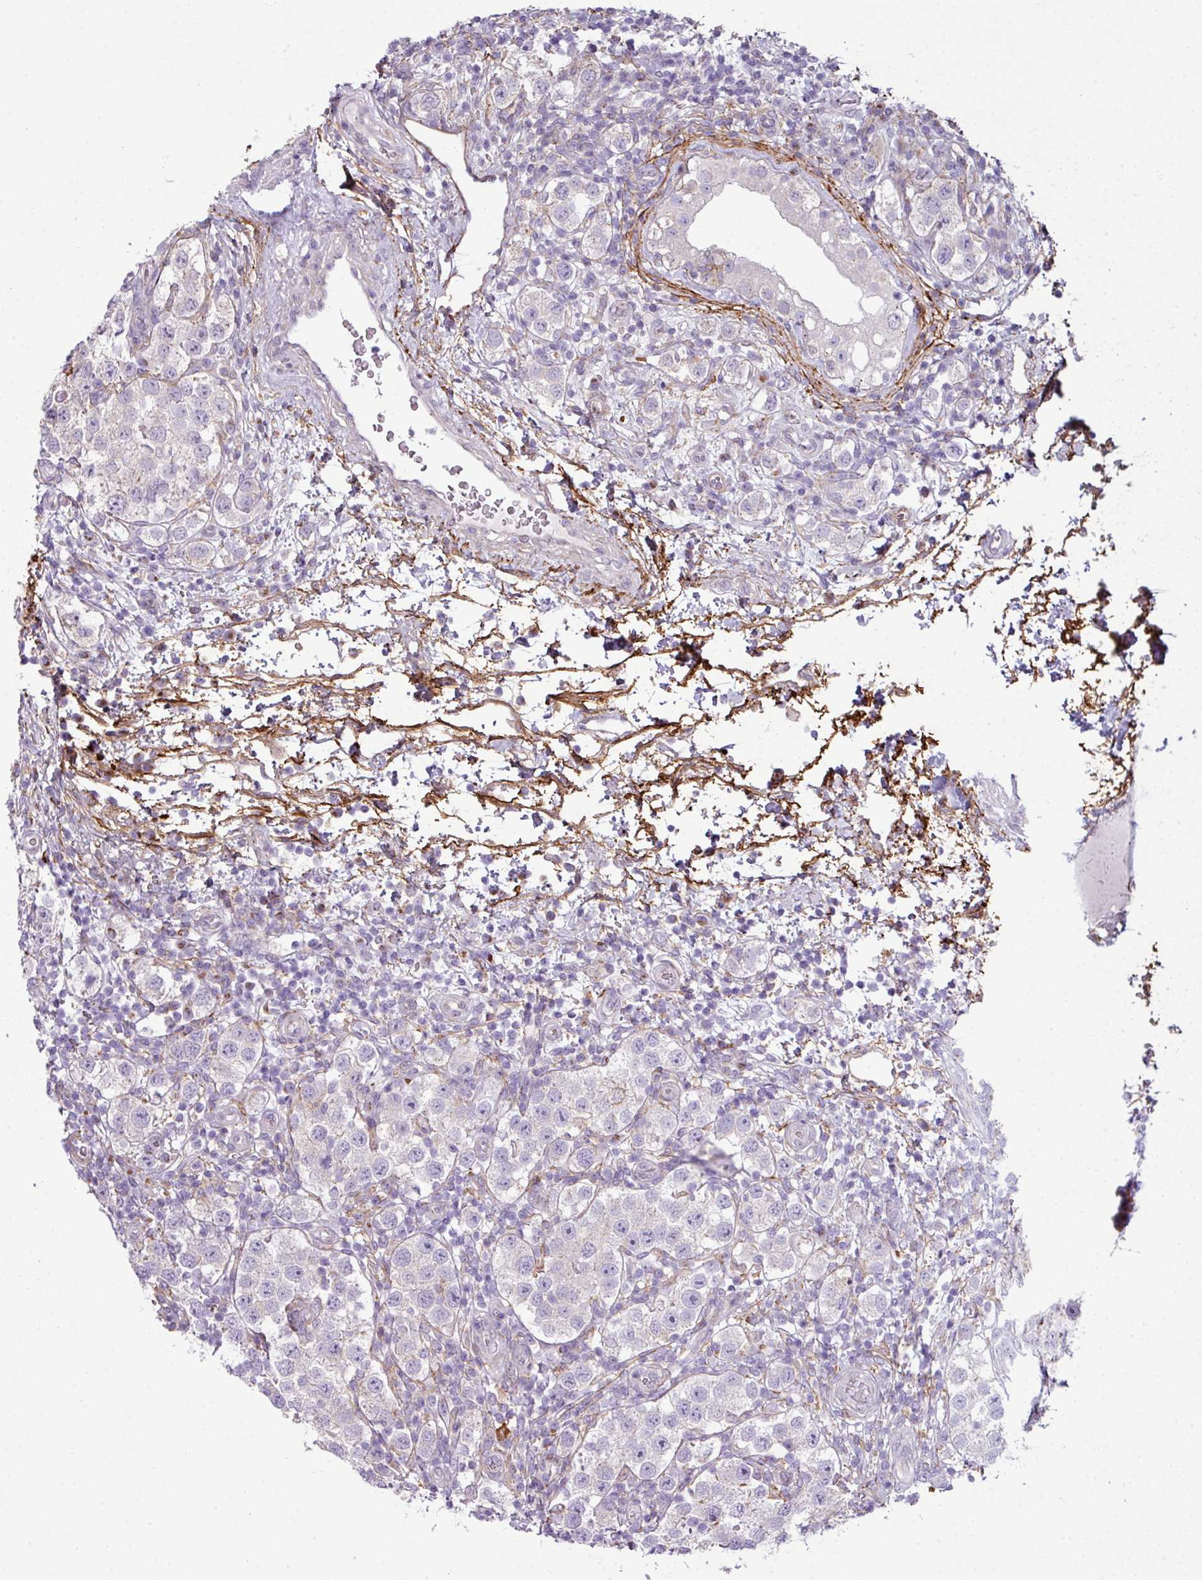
{"staining": {"intensity": "negative", "quantity": "none", "location": "none"}, "tissue": "testis cancer", "cell_type": "Tumor cells", "image_type": "cancer", "snomed": [{"axis": "morphology", "description": "Seminoma, NOS"}, {"axis": "topography", "description": "Testis"}], "caption": "Testis cancer (seminoma) was stained to show a protein in brown. There is no significant expression in tumor cells. The staining is performed using DAB (3,3'-diaminobenzidine) brown chromogen with nuclei counter-stained in using hematoxylin.", "gene": "COL8A1", "patient": {"sex": "male", "age": 37}}